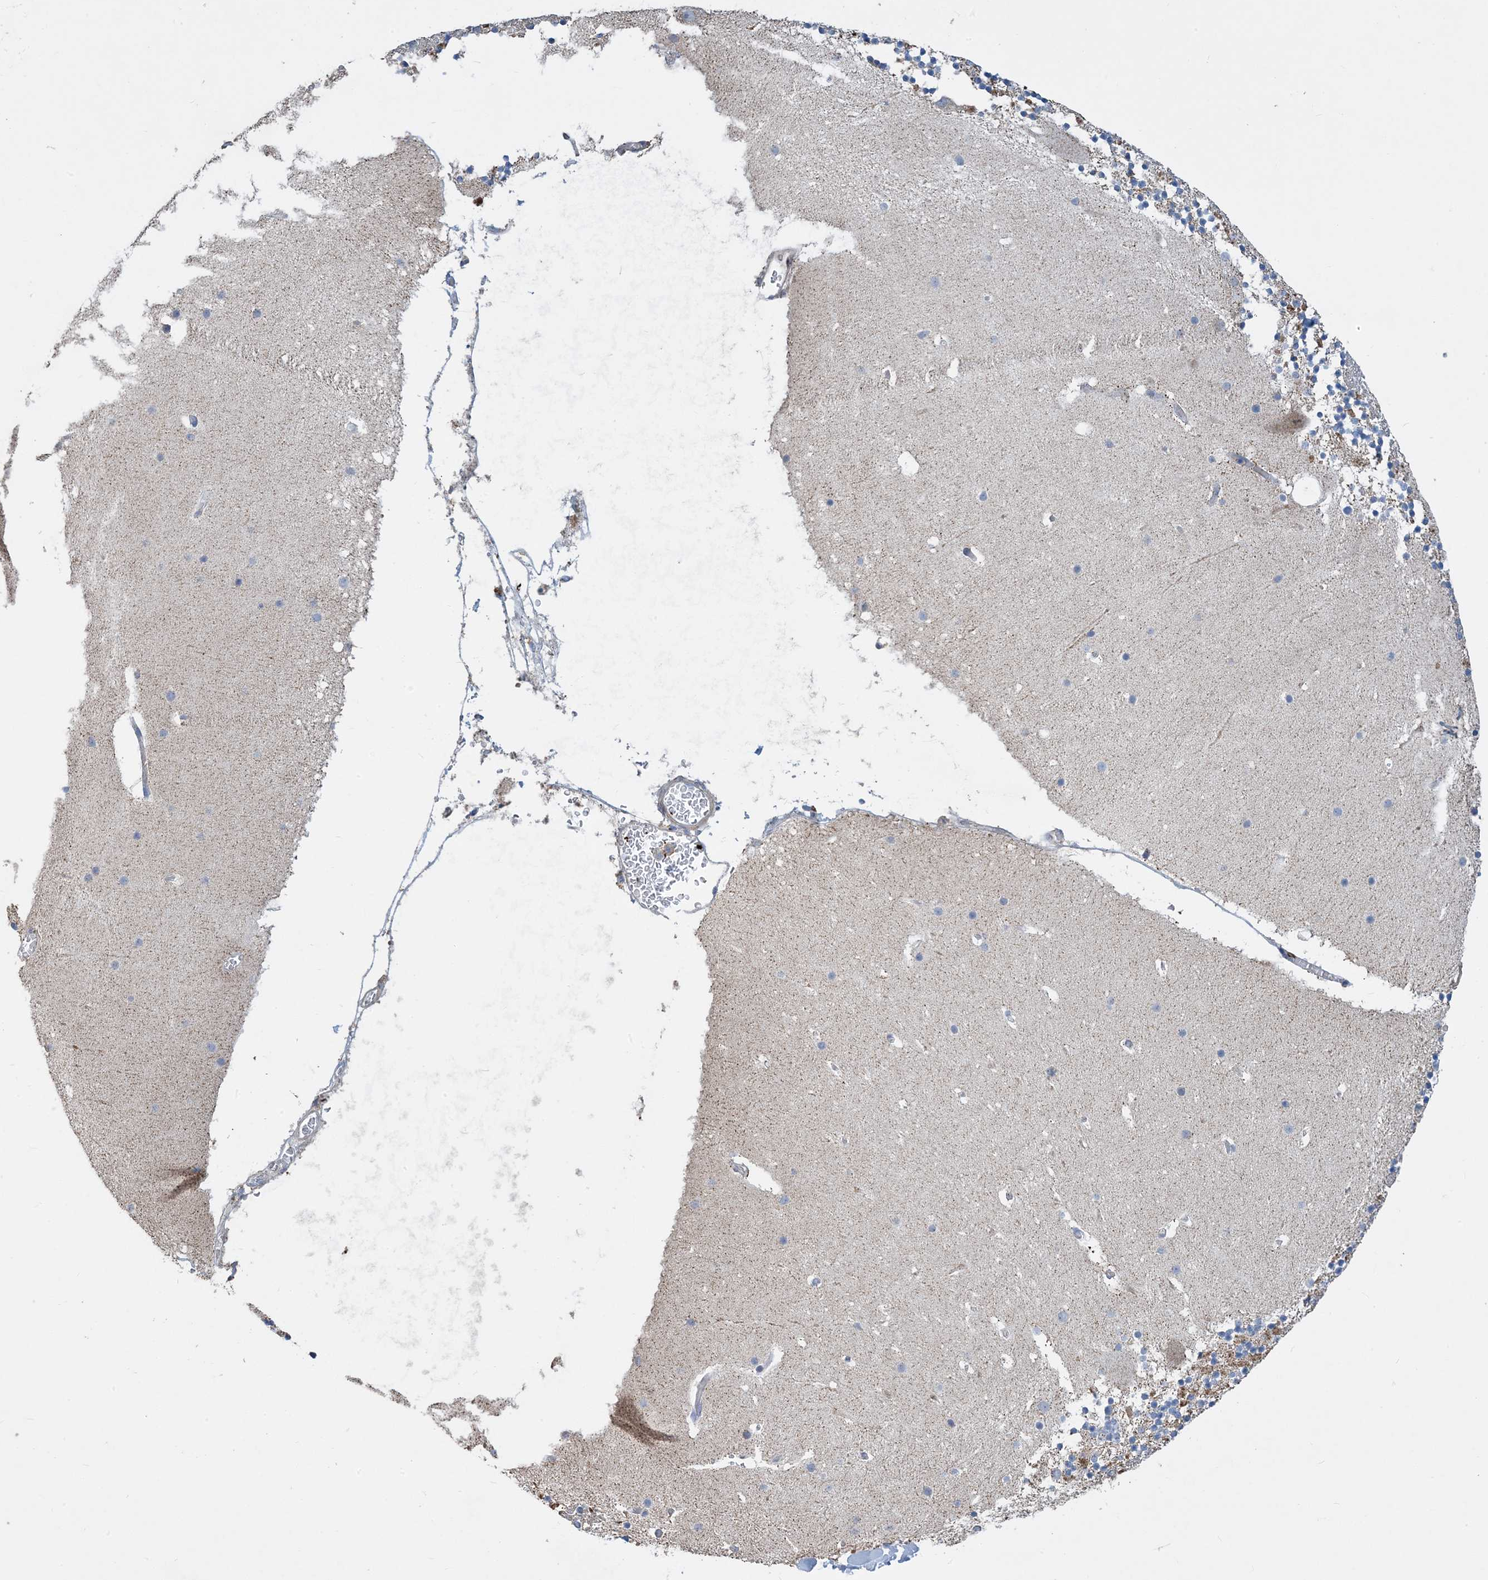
{"staining": {"intensity": "weak", "quantity": "25%-75%", "location": "cytoplasmic/membranous"}, "tissue": "cerebellum", "cell_type": "Cells in granular layer", "image_type": "normal", "snomed": [{"axis": "morphology", "description": "Normal tissue, NOS"}, {"axis": "topography", "description": "Cerebellum"}], "caption": "There is low levels of weak cytoplasmic/membranous staining in cells in granular layer of normal cerebellum, as demonstrated by immunohistochemical staining (brown color).", "gene": "ECHDC1", "patient": {"sex": "male", "age": 57}}